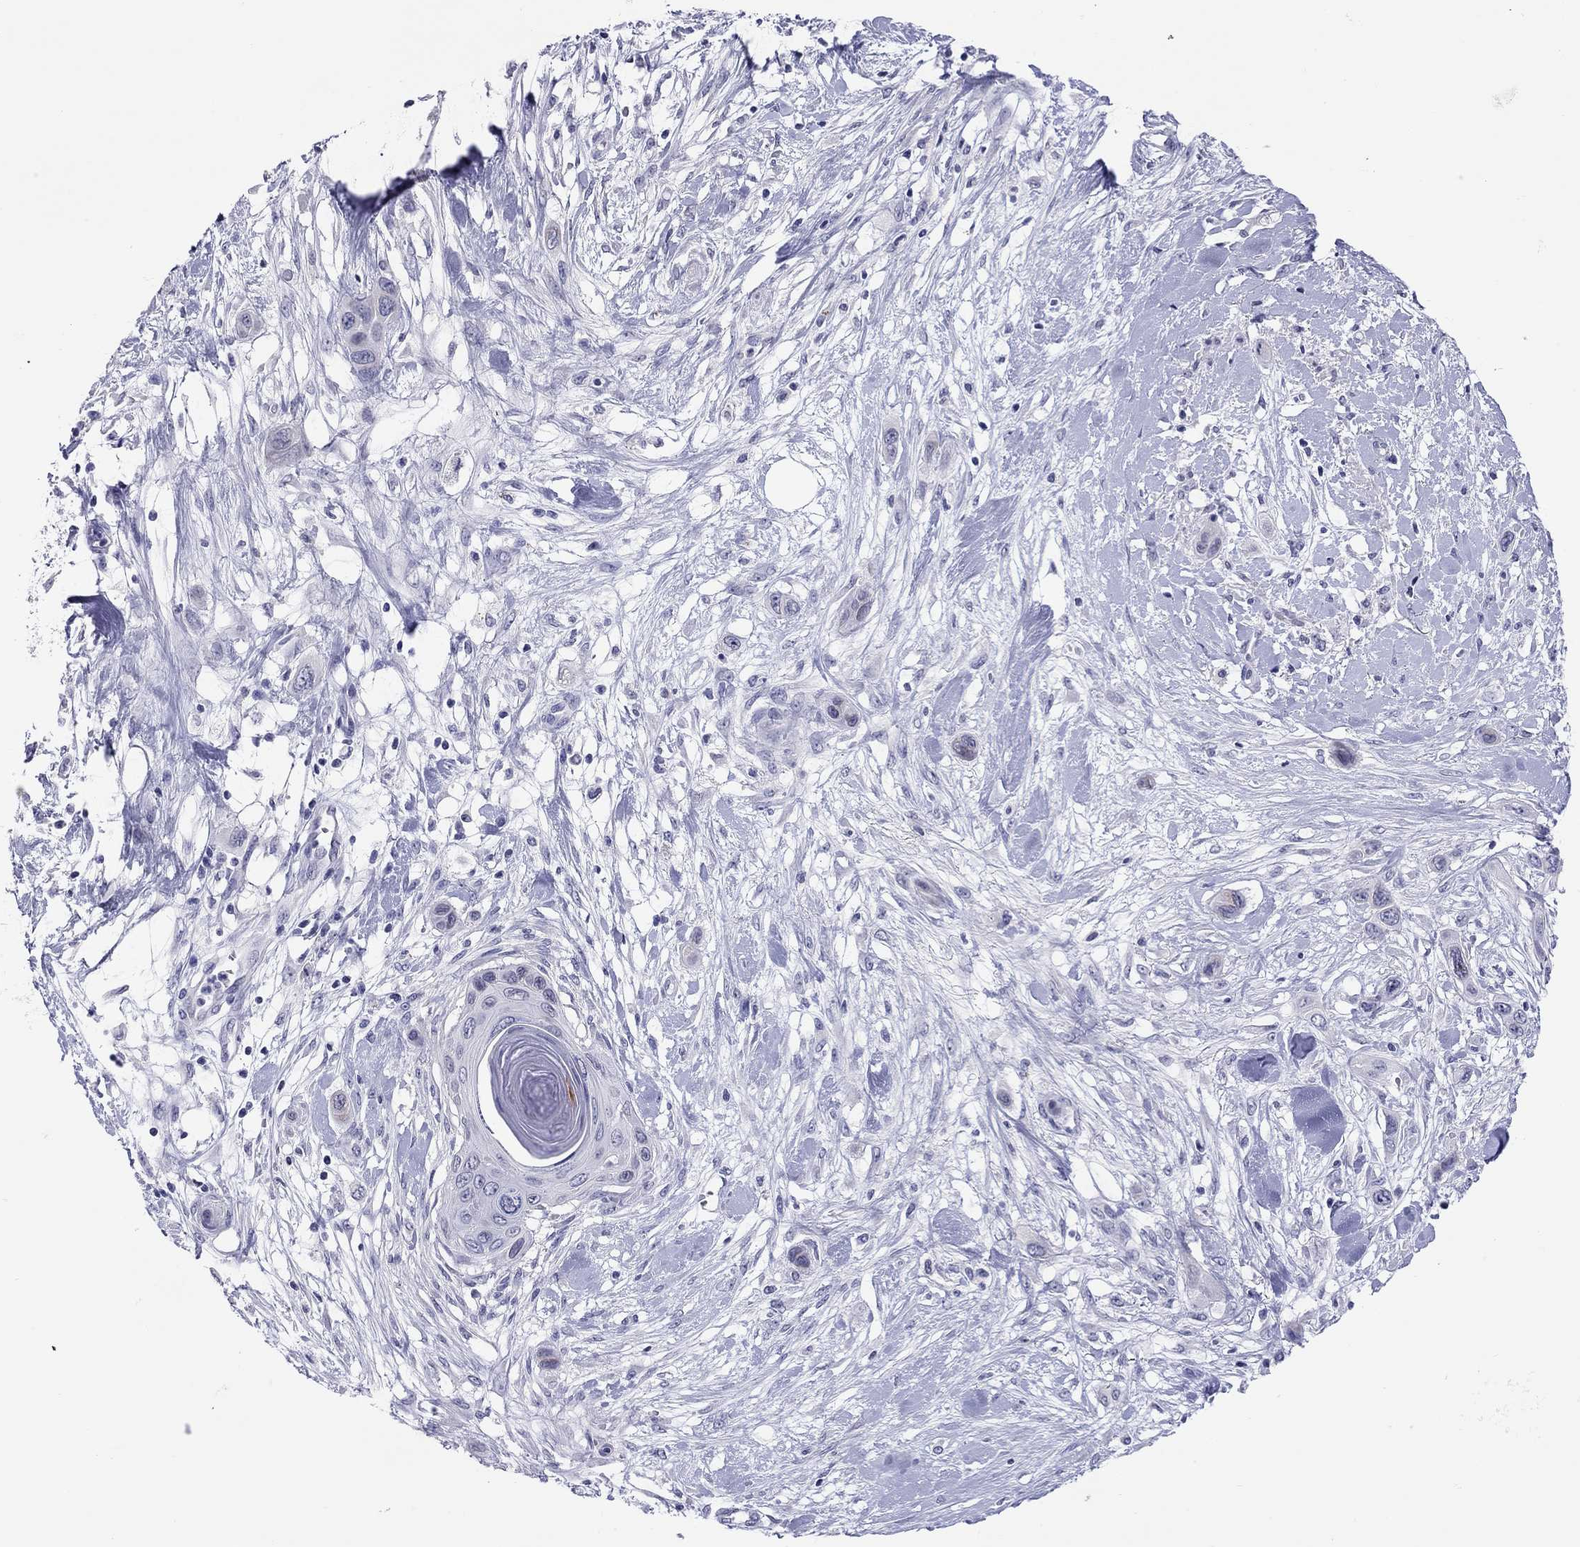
{"staining": {"intensity": "negative", "quantity": "none", "location": "none"}, "tissue": "skin cancer", "cell_type": "Tumor cells", "image_type": "cancer", "snomed": [{"axis": "morphology", "description": "Squamous cell carcinoma, NOS"}, {"axis": "topography", "description": "Skin"}], "caption": "This is an immunohistochemistry (IHC) micrograph of human skin squamous cell carcinoma. There is no expression in tumor cells.", "gene": "ARMC12", "patient": {"sex": "male", "age": 79}}